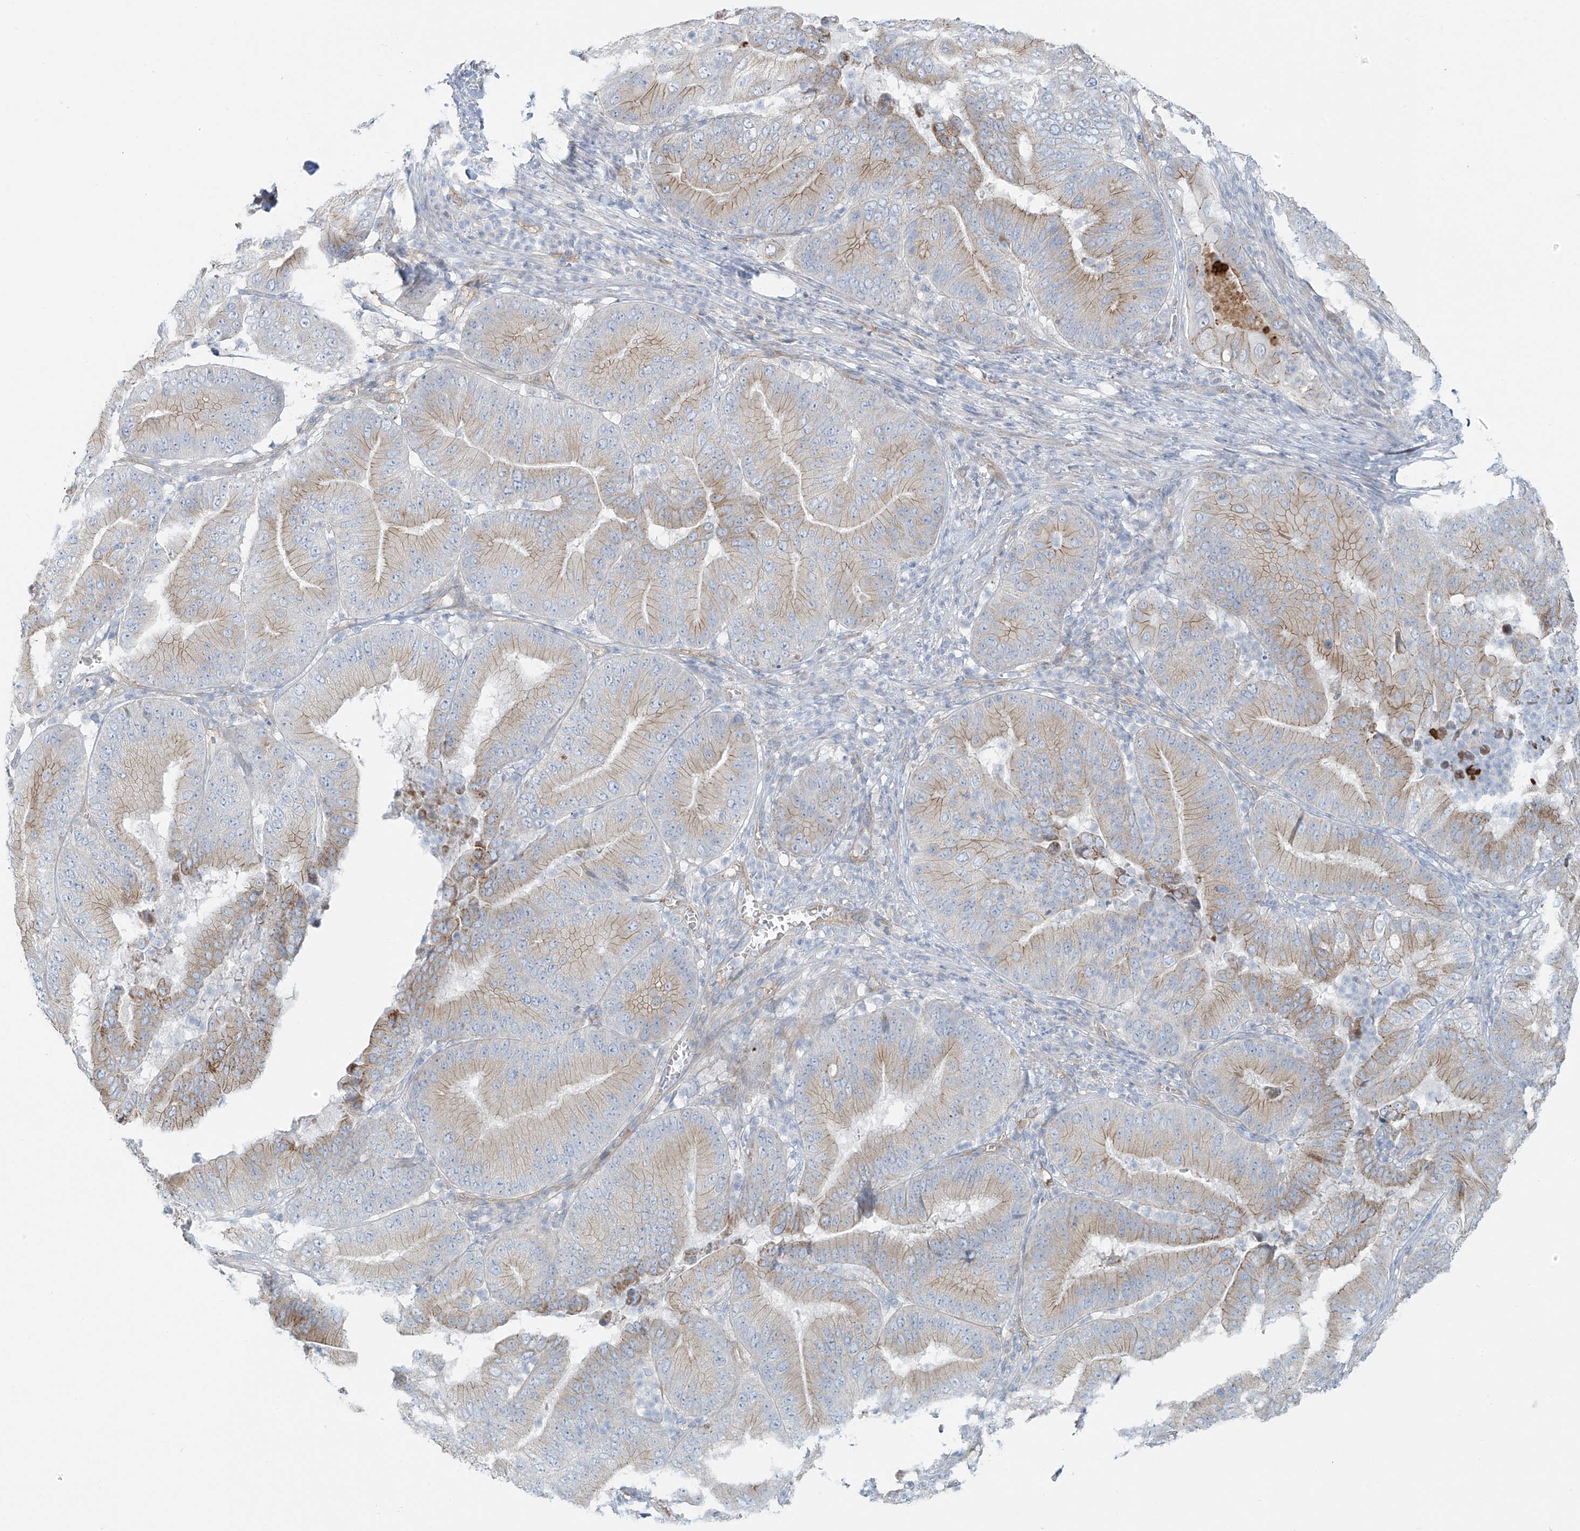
{"staining": {"intensity": "moderate", "quantity": "25%-75%", "location": "cytoplasmic/membranous"}, "tissue": "pancreatic cancer", "cell_type": "Tumor cells", "image_type": "cancer", "snomed": [{"axis": "morphology", "description": "Adenocarcinoma, NOS"}, {"axis": "topography", "description": "Pancreas"}], "caption": "Immunohistochemistry (IHC) (DAB) staining of human pancreatic adenocarcinoma reveals moderate cytoplasmic/membranous protein expression in about 25%-75% of tumor cells.", "gene": "VAMP5", "patient": {"sex": "female", "age": 77}}